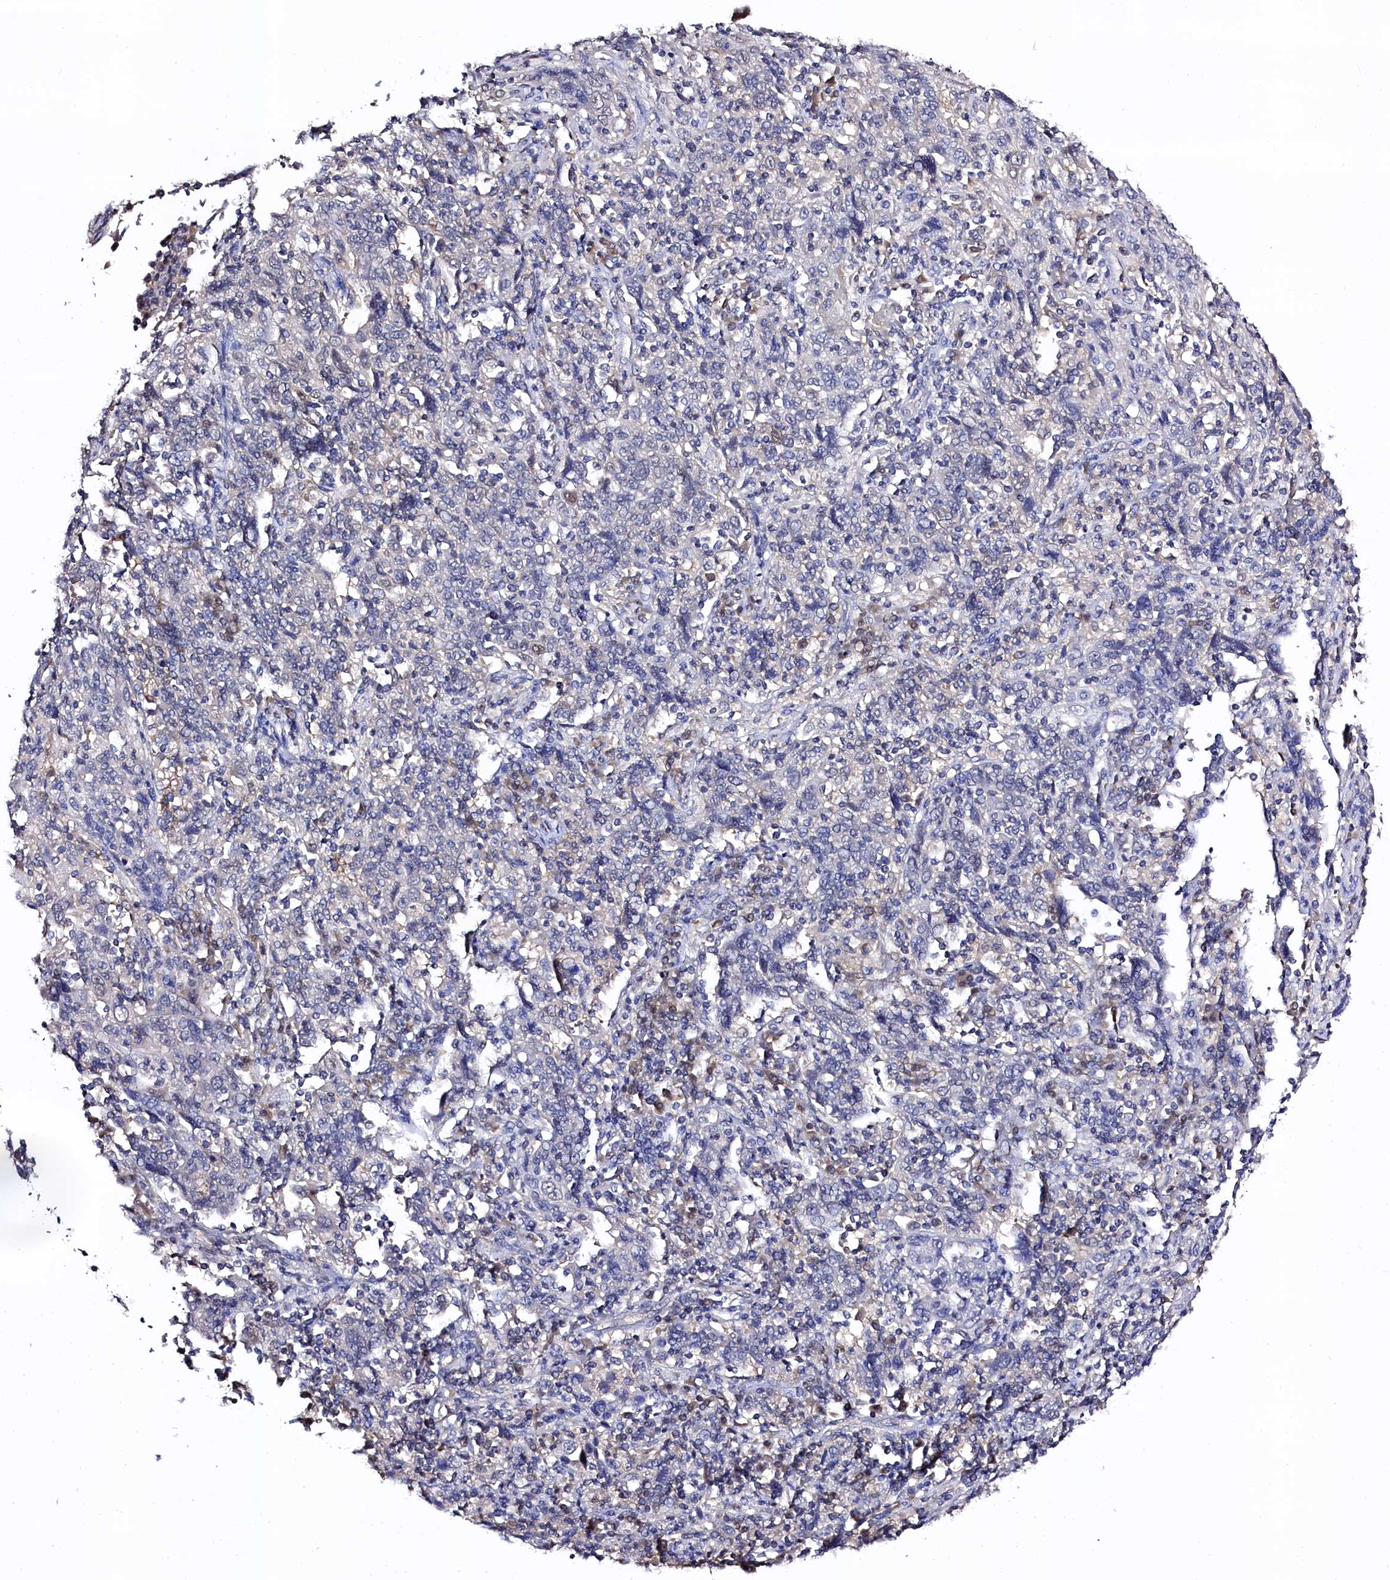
{"staining": {"intensity": "negative", "quantity": "none", "location": "none"}, "tissue": "cervical cancer", "cell_type": "Tumor cells", "image_type": "cancer", "snomed": [{"axis": "morphology", "description": "Squamous cell carcinoma, NOS"}, {"axis": "topography", "description": "Cervix"}], "caption": "Immunohistochemical staining of human cervical cancer exhibits no significant expression in tumor cells. (DAB (3,3'-diaminobenzidine) immunohistochemistry (IHC) with hematoxylin counter stain).", "gene": "C11orf54", "patient": {"sex": "female", "age": 46}}